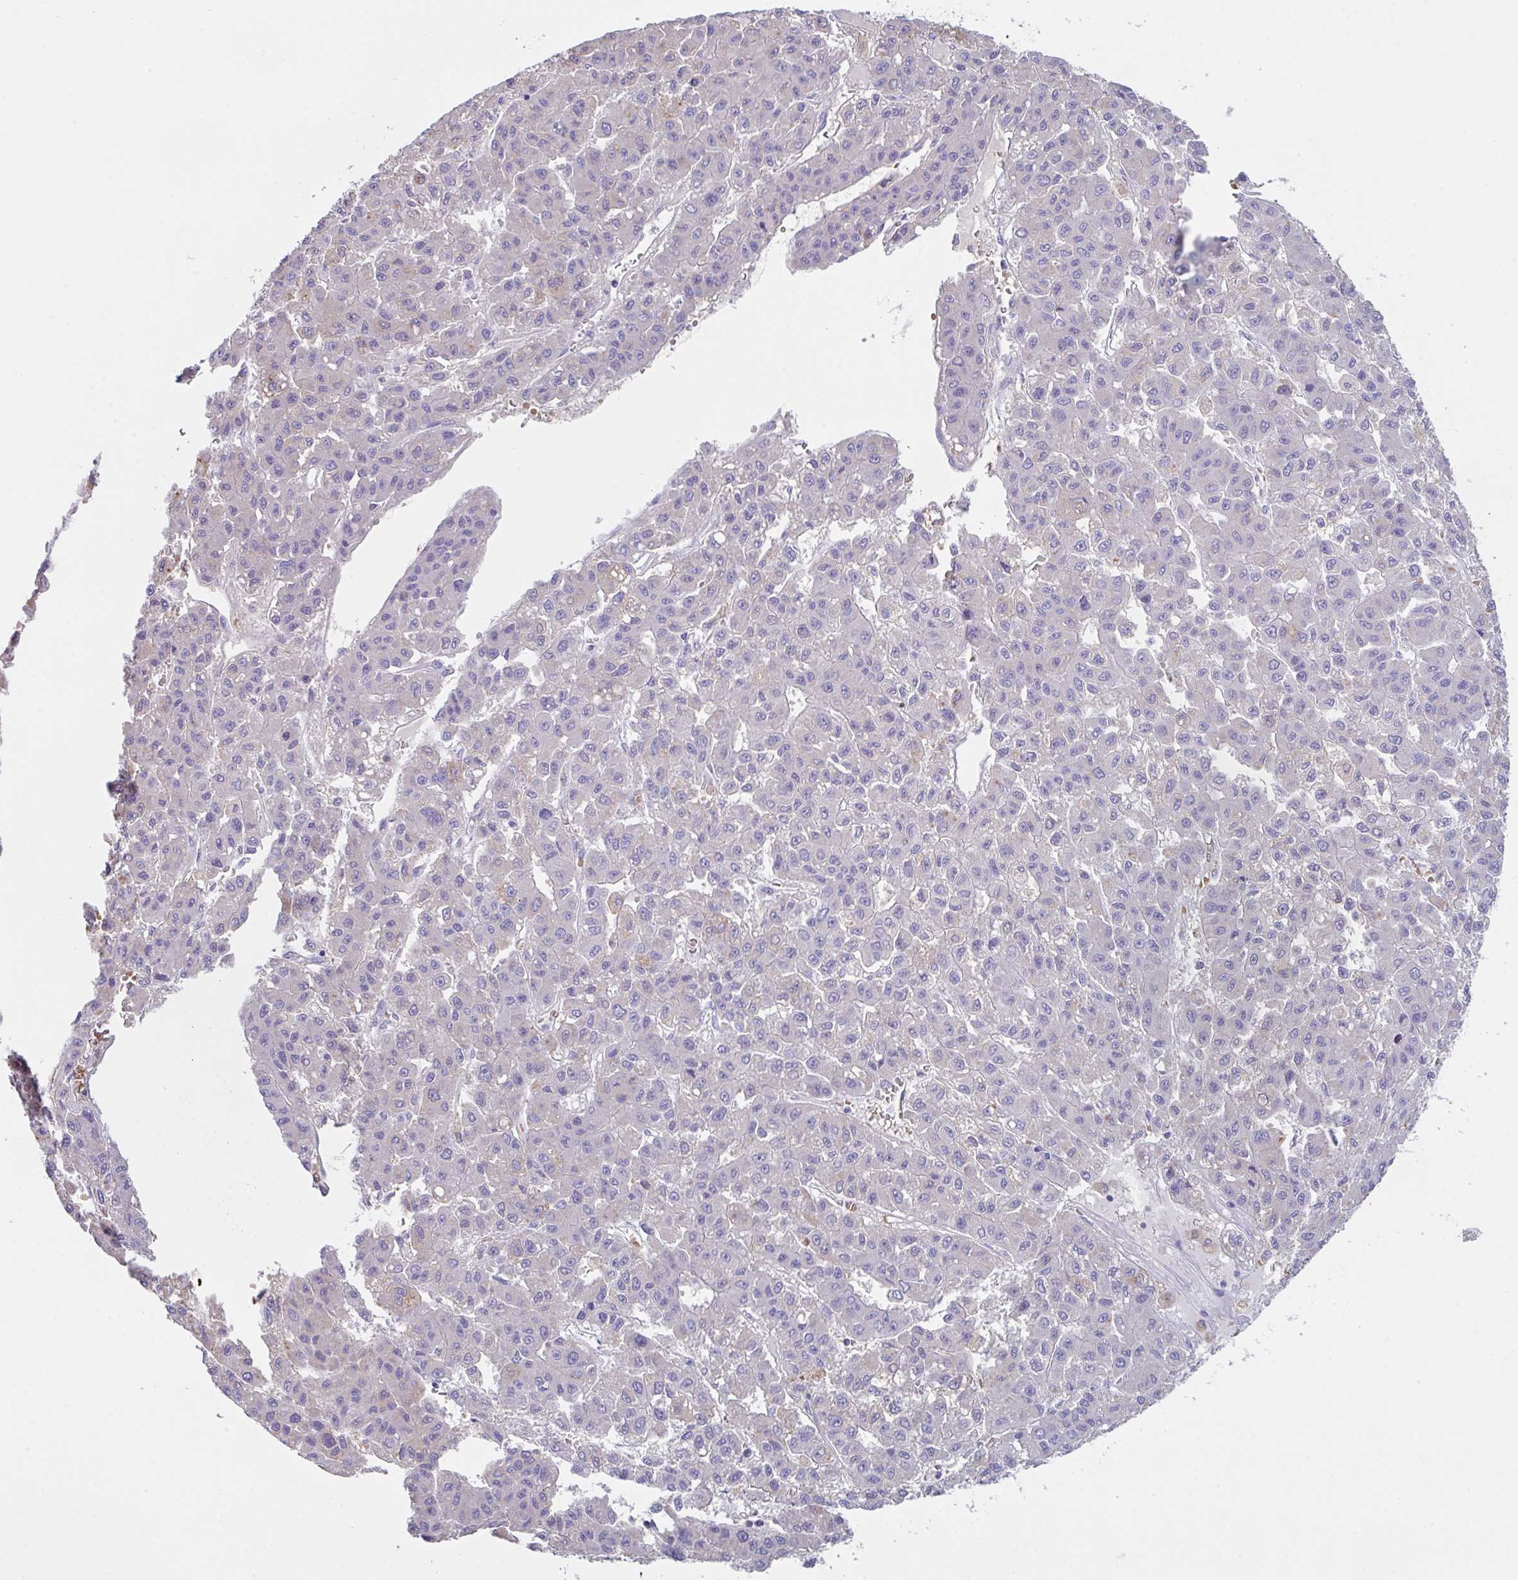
{"staining": {"intensity": "negative", "quantity": "none", "location": "none"}, "tissue": "liver cancer", "cell_type": "Tumor cells", "image_type": "cancer", "snomed": [{"axis": "morphology", "description": "Carcinoma, Hepatocellular, NOS"}, {"axis": "topography", "description": "Liver"}], "caption": "Immunohistochemistry of human hepatocellular carcinoma (liver) demonstrates no expression in tumor cells.", "gene": "TFAP2C", "patient": {"sex": "male", "age": 70}}